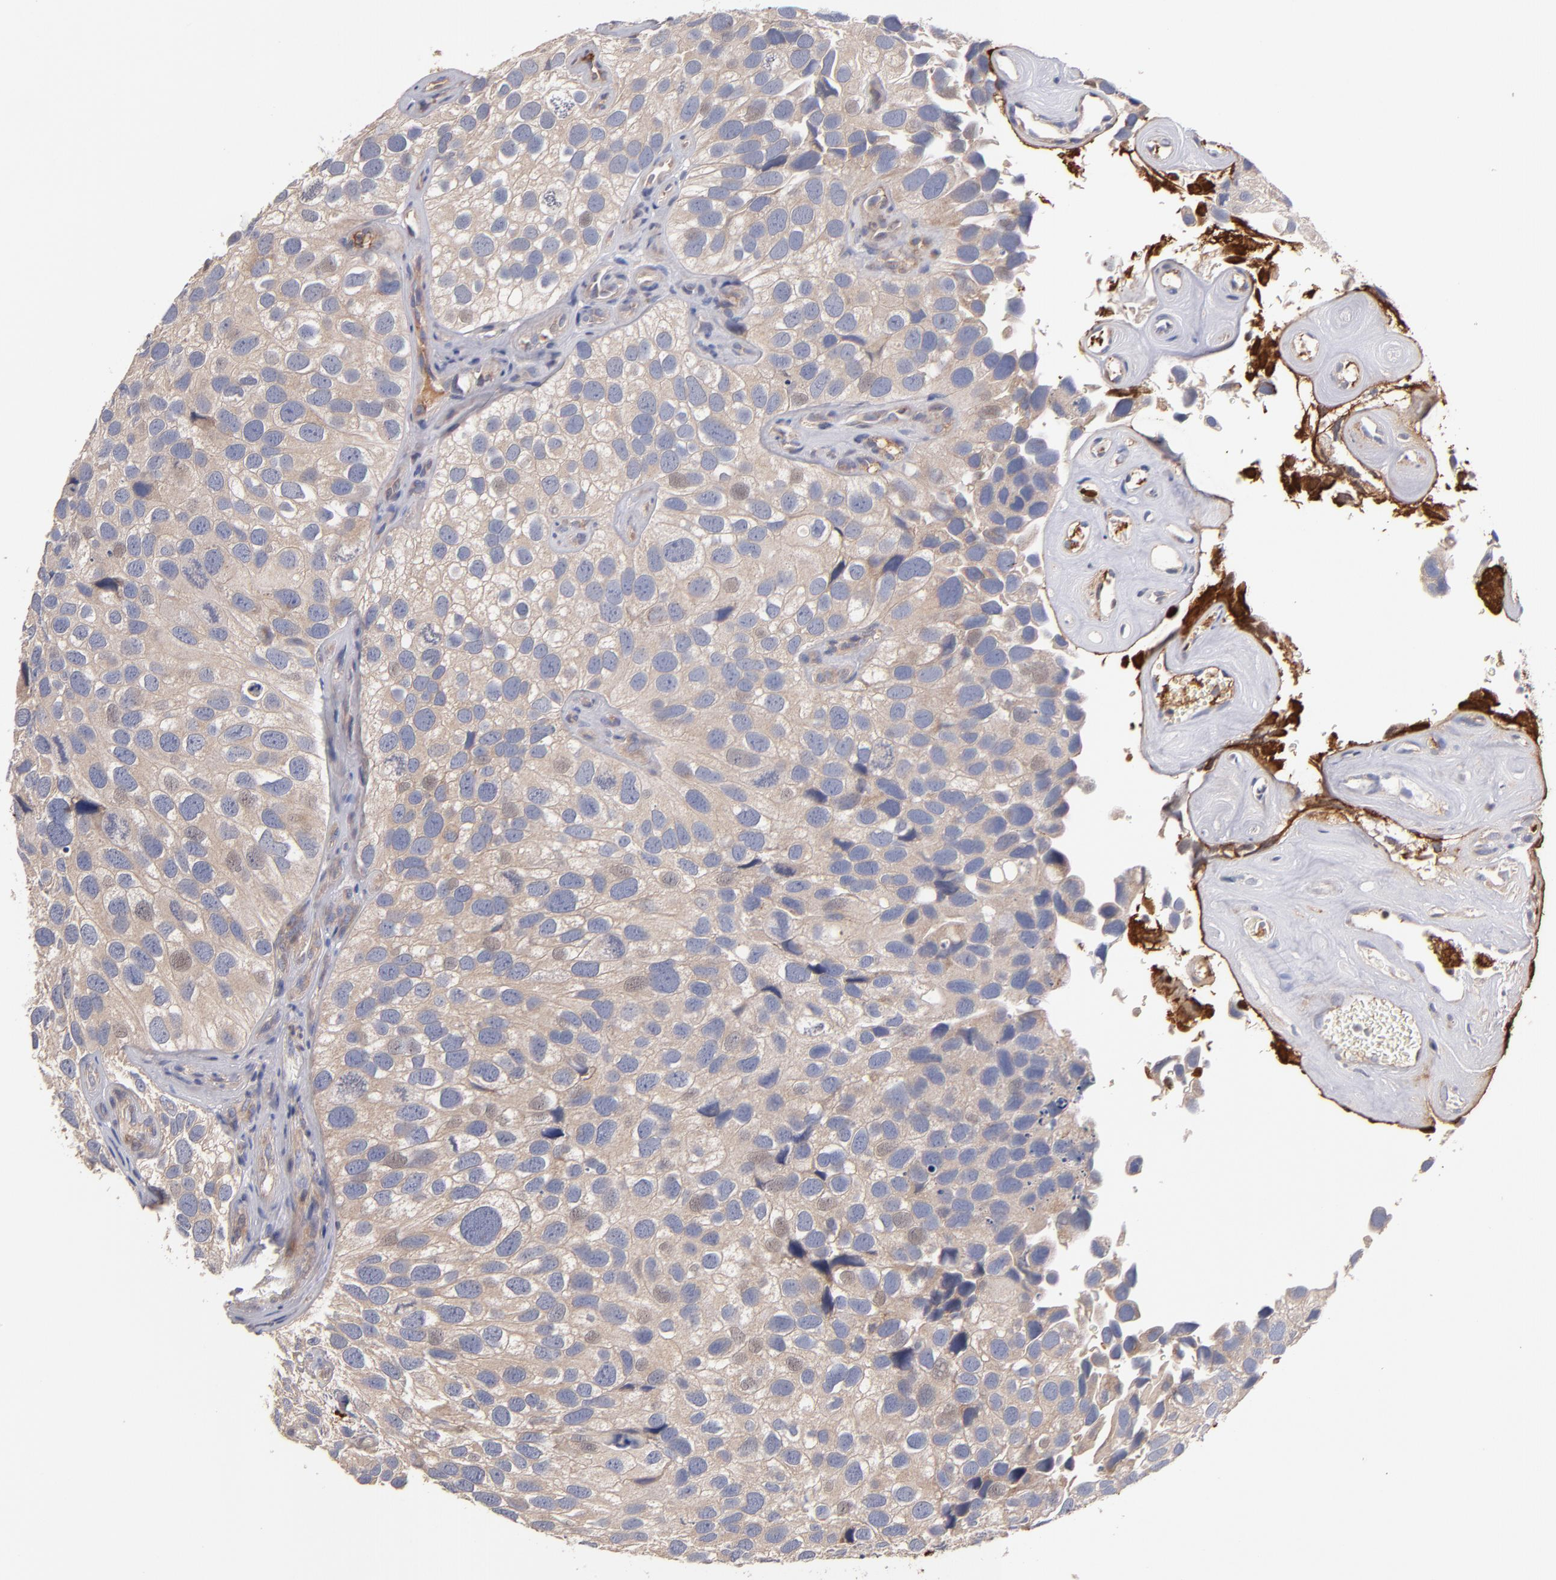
{"staining": {"intensity": "weak", "quantity": ">75%", "location": "cytoplasmic/membranous"}, "tissue": "urothelial cancer", "cell_type": "Tumor cells", "image_type": "cancer", "snomed": [{"axis": "morphology", "description": "Urothelial carcinoma, High grade"}, {"axis": "topography", "description": "Urinary bladder"}], "caption": "Urothelial cancer stained with a protein marker displays weak staining in tumor cells.", "gene": "DACT1", "patient": {"sex": "male", "age": 72}}